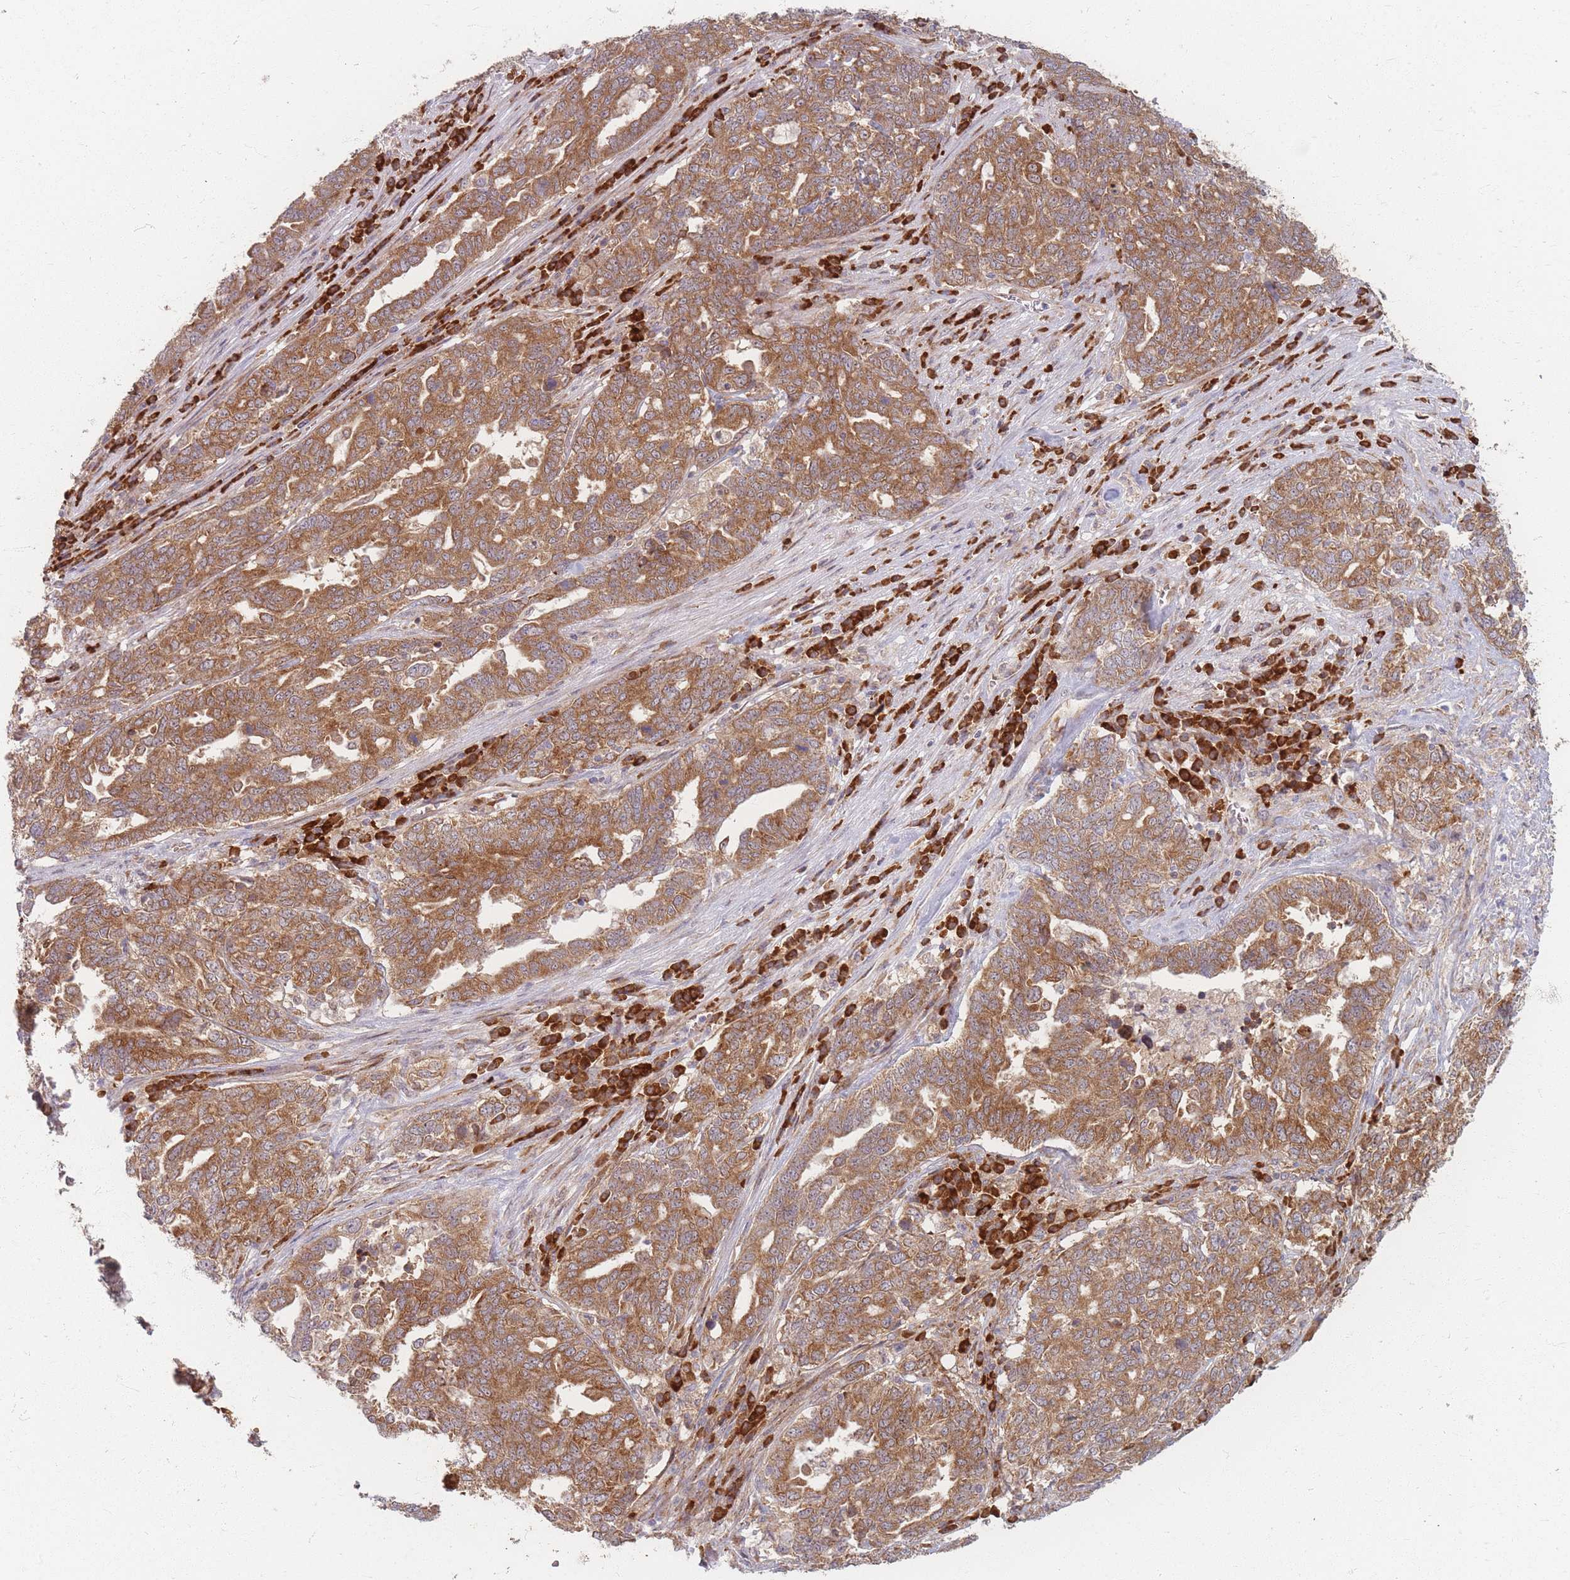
{"staining": {"intensity": "moderate", "quantity": ">75%", "location": "cytoplasmic/membranous"}, "tissue": "ovarian cancer", "cell_type": "Tumor cells", "image_type": "cancer", "snomed": [{"axis": "morphology", "description": "Carcinoma, endometroid"}, {"axis": "topography", "description": "Ovary"}], "caption": "Endometroid carcinoma (ovarian) was stained to show a protein in brown. There is medium levels of moderate cytoplasmic/membranous positivity in approximately >75% of tumor cells.", "gene": "SMIM14", "patient": {"sex": "female", "age": 62}}